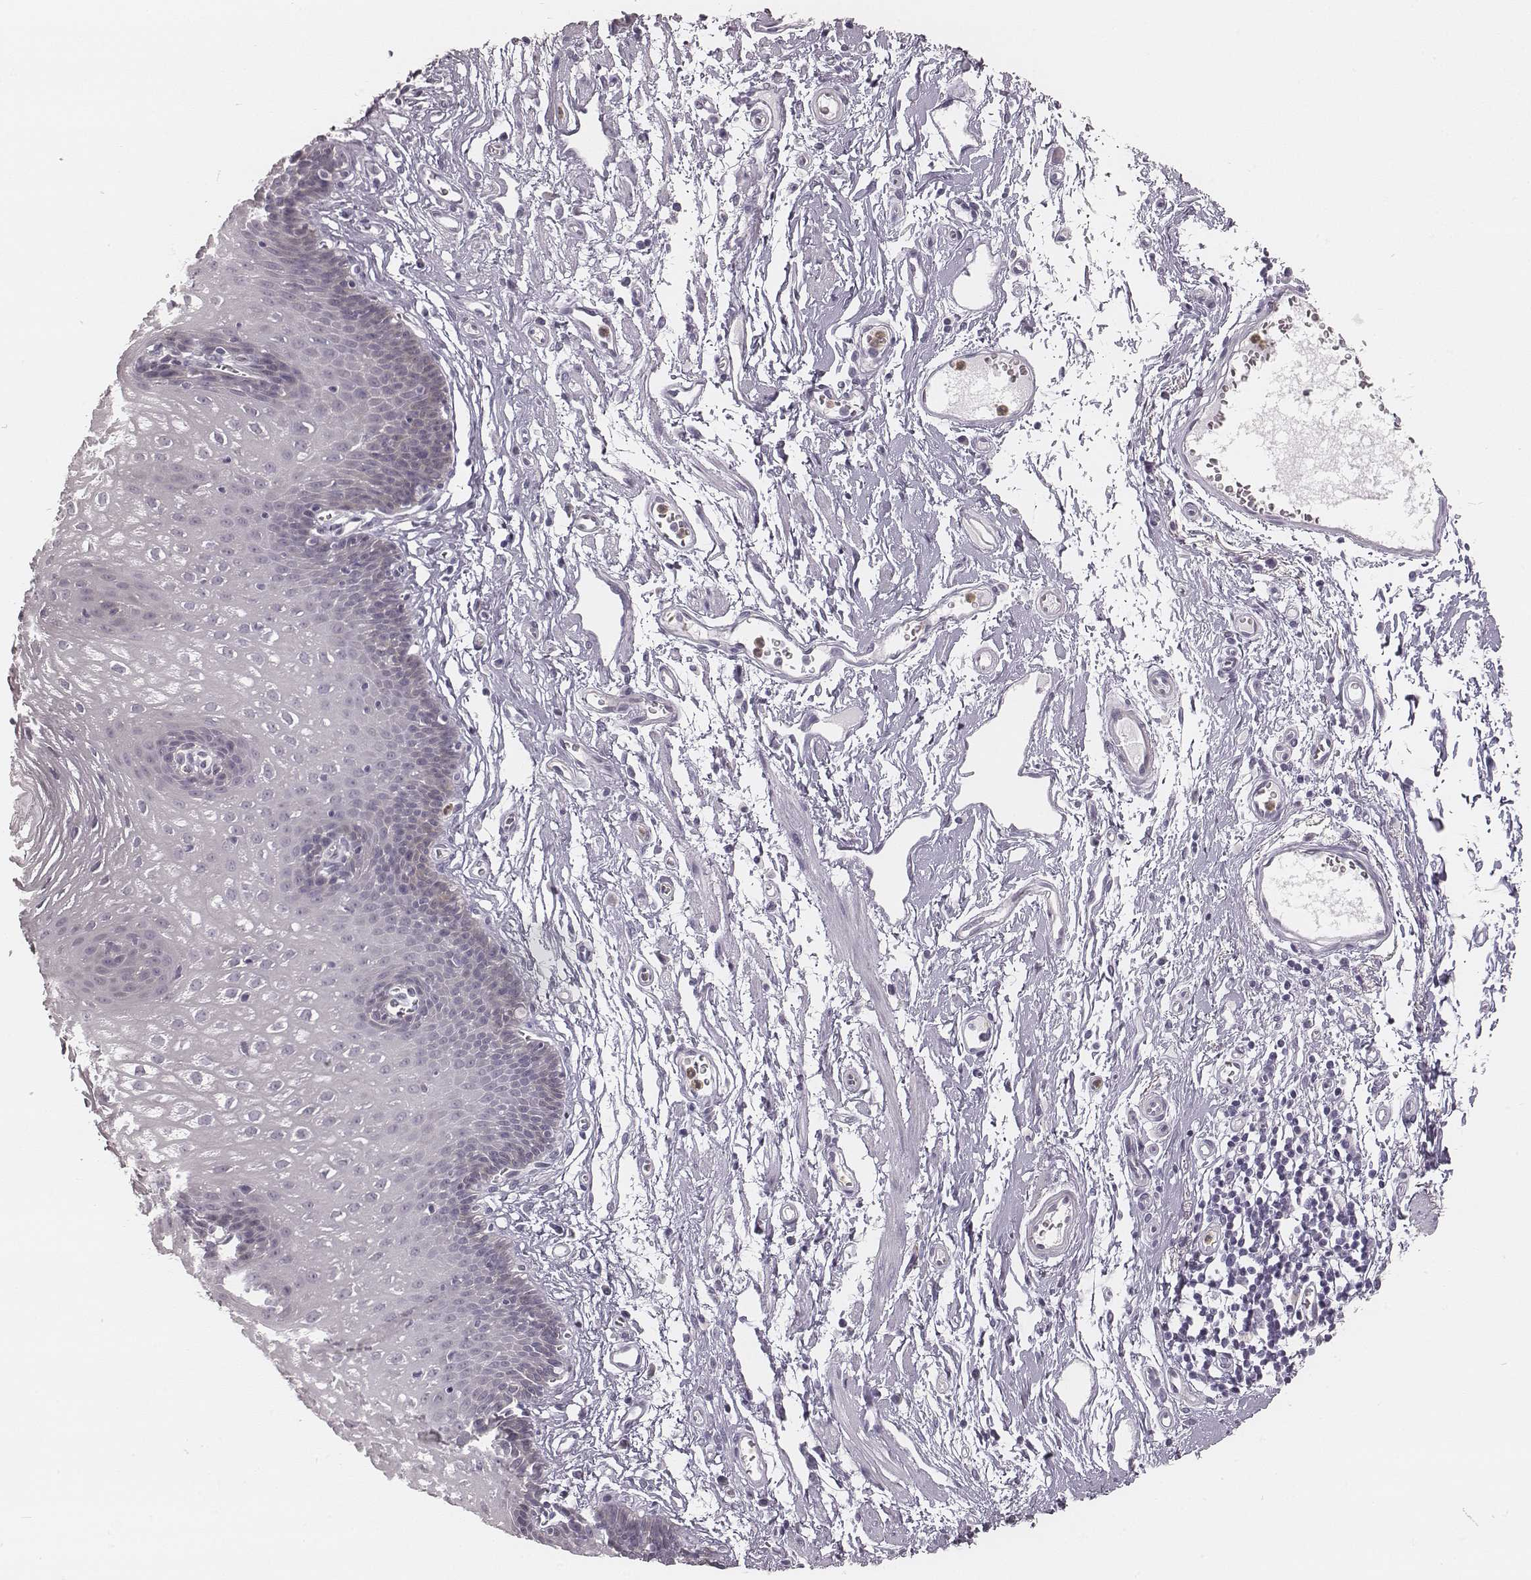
{"staining": {"intensity": "negative", "quantity": "none", "location": "none"}, "tissue": "esophagus", "cell_type": "Squamous epithelial cells", "image_type": "normal", "snomed": [{"axis": "morphology", "description": "Normal tissue, NOS"}, {"axis": "topography", "description": "Esophagus"}], "caption": "Micrograph shows no protein expression in squamous epithelial cells of normal esophagus.", "gene": "KCNJ12", "patient": {"sex": "male", "age": 72}}